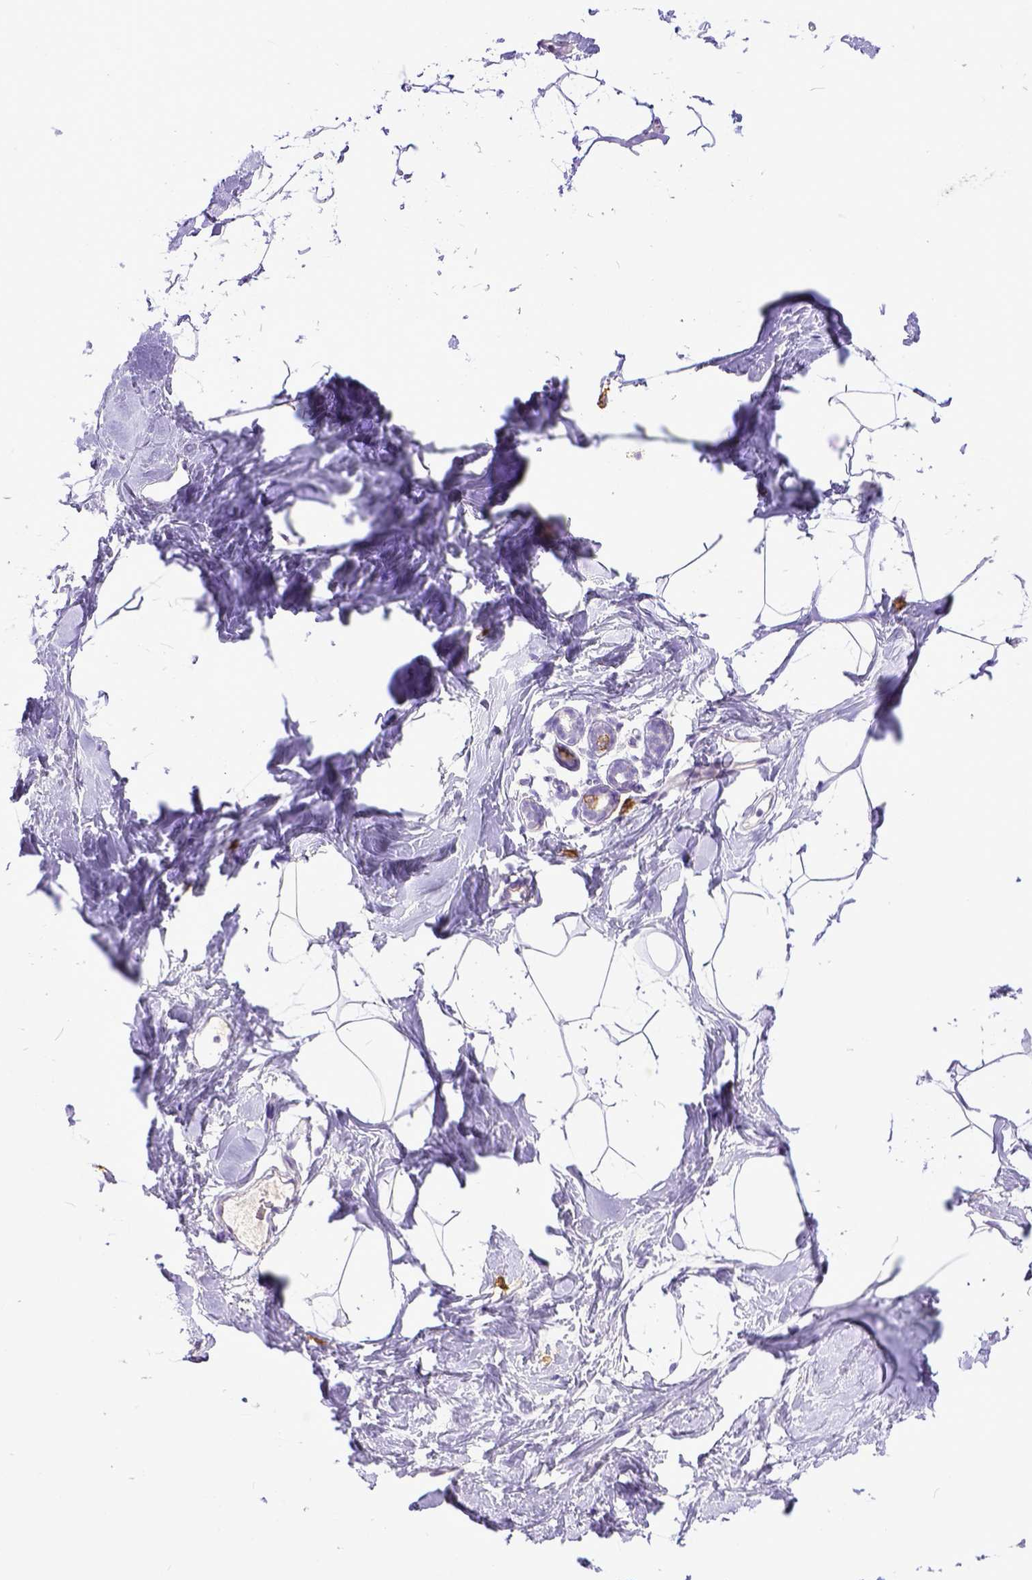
{"staining": {"intensity": "negative", "quantity": "none", "location": "none"}, "tissue": "breast", "cell_type": "Adipocytes", "image_type": "normal", "snomed": [{"axis": "morphology", "description": "Normal tissue, NOS"}, {"axis": "topography", "description": "Breast"}], "caption": "A histopathology image of breast stained for a protein displays no brown staining in adipocytes. (DAB immunohistochemistry (IHC), high magnification).", "gene": "KIT", "patient": {"sex": "female", "age": 32}}